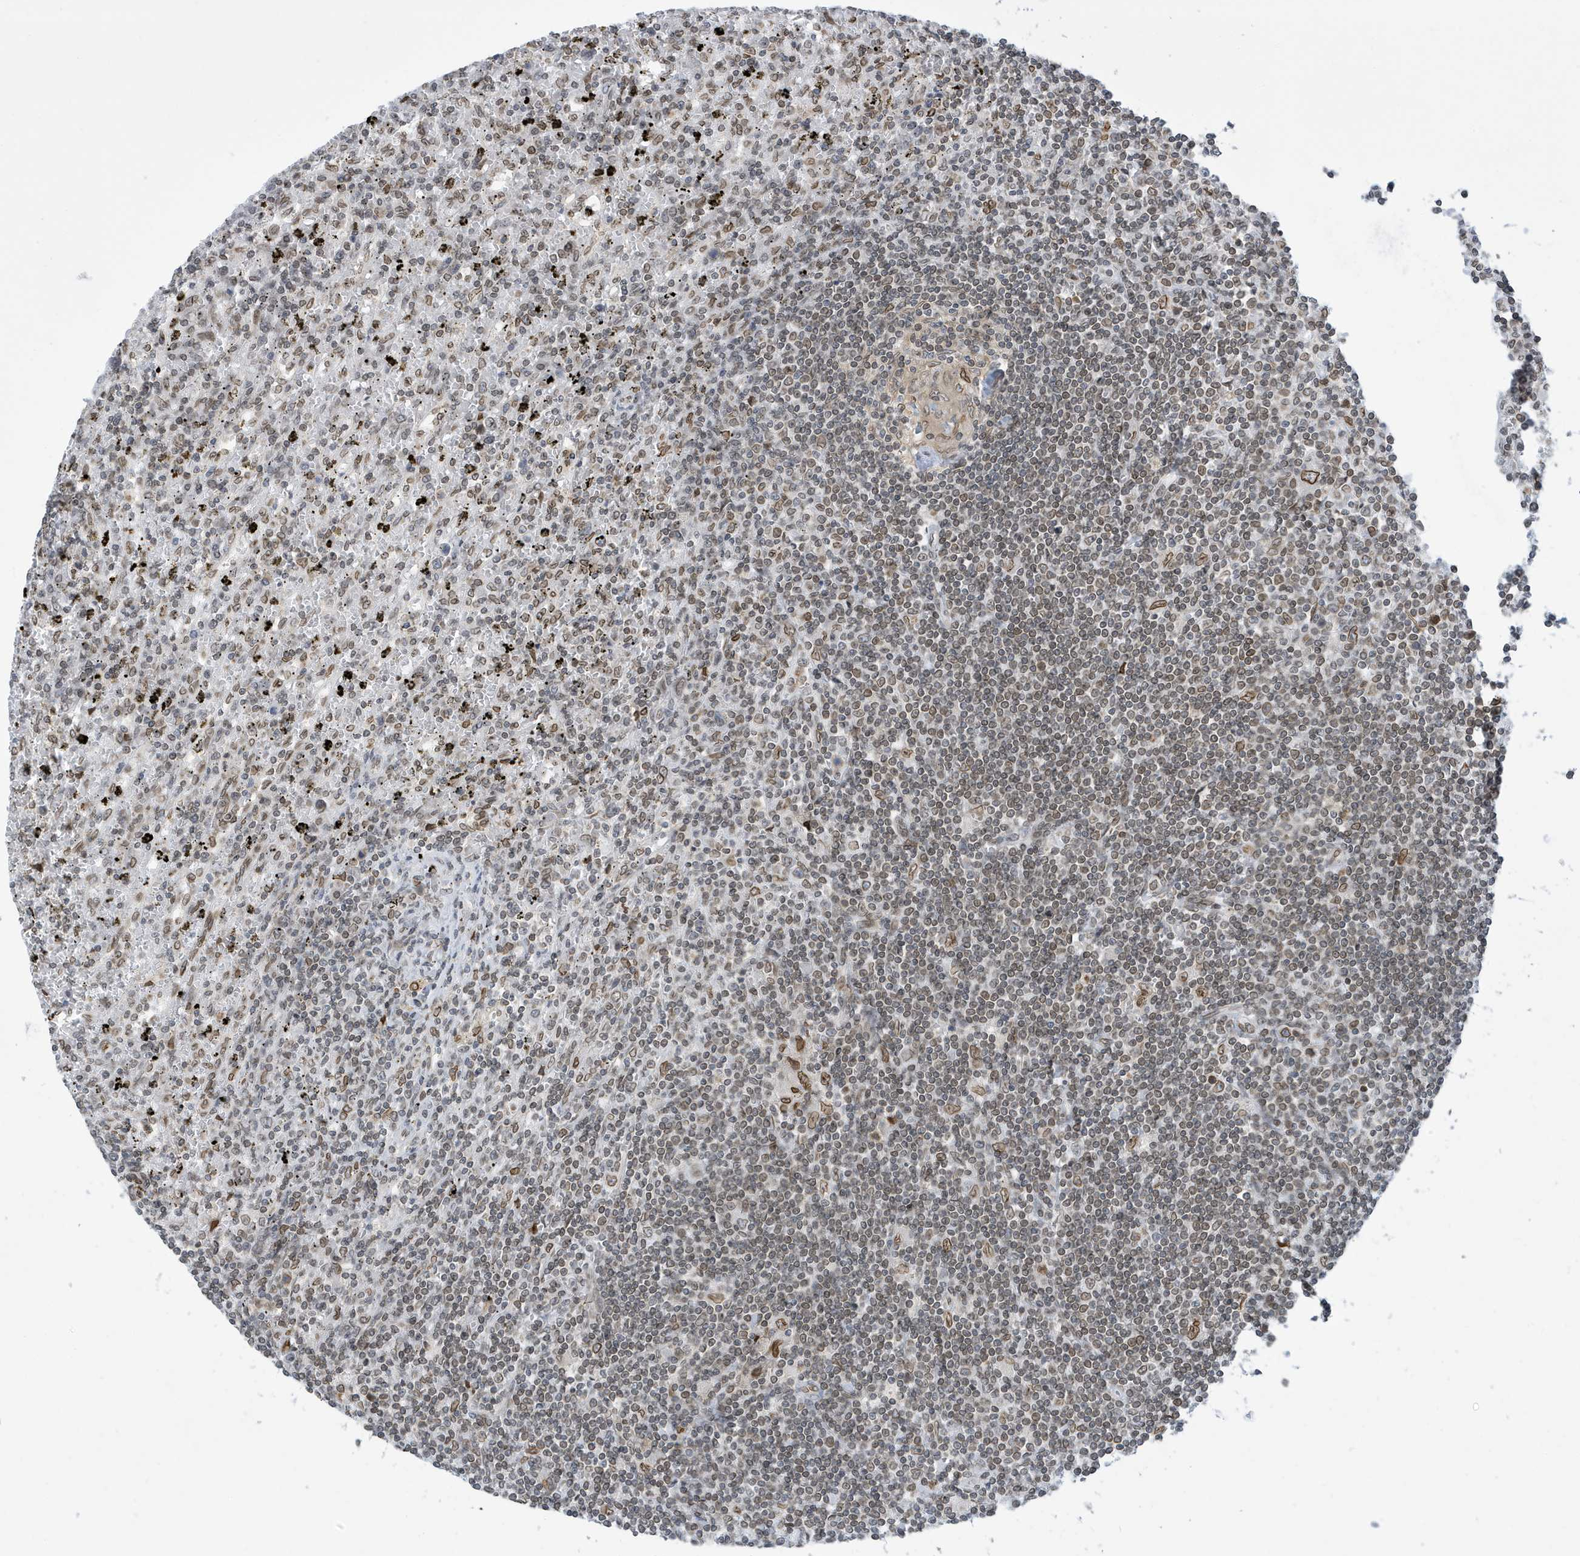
{"staining": {"intensity": "moderate", "quantity": ">75%", "location": "nuclear"}, "tissue": "lymphoma", "cell_type": "Tumor cells", "image_type": "cancer", "snomed": [{"axis": "morphology", "description": "Malignant lymphoma, non-Hodgkin's type, Low grade"}, {"axis": "topography", "description": "Spleen"}], "caption": "Tumor cells demonstrate medium levels of moderate nuclear staining in about >75% of cells in human malignant lymphoma, non-Hodgkin's type (low-grade).", "gene": "PCYT1A", "patient": {"sex": "male", "age": 76}}